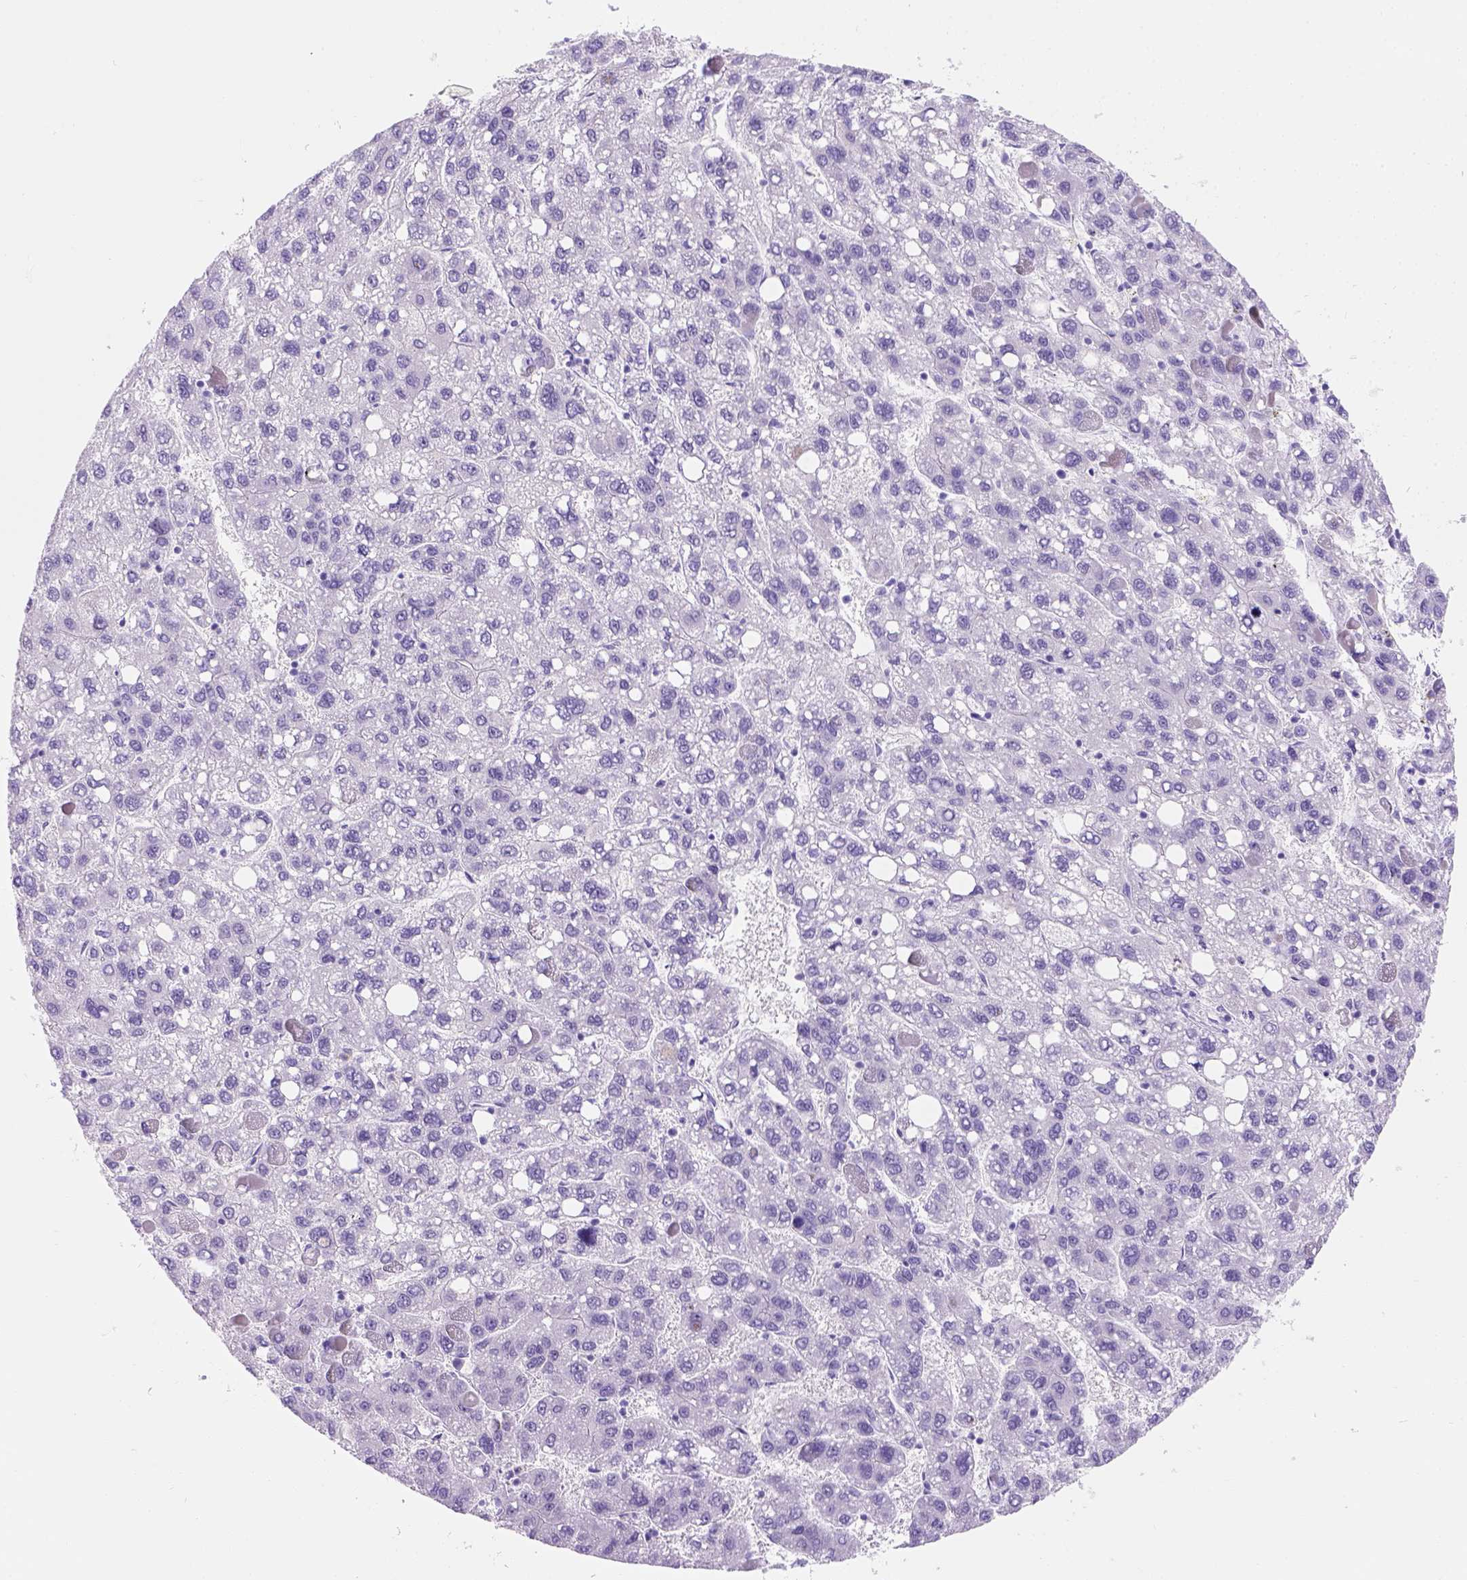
{"staining": {"intensity": "negative", "quantity": "none", "location": "none"}, "tissue": "liver cancer", "cell_type": "Tumor cells", "image_type": "cancer", "snomed": [{"axis": "morphology", "description": "Carcinoma, Hepatocellular, NOS"}, {"axis": "topography", "description": "Liver"}], "caption": "The image exhibits no staining of tumor cells in liver cancer. (DAB immunohistochemistry, high magnification).", "gene": "PHF7", "patient": {"sex": "female", "age": 82}}